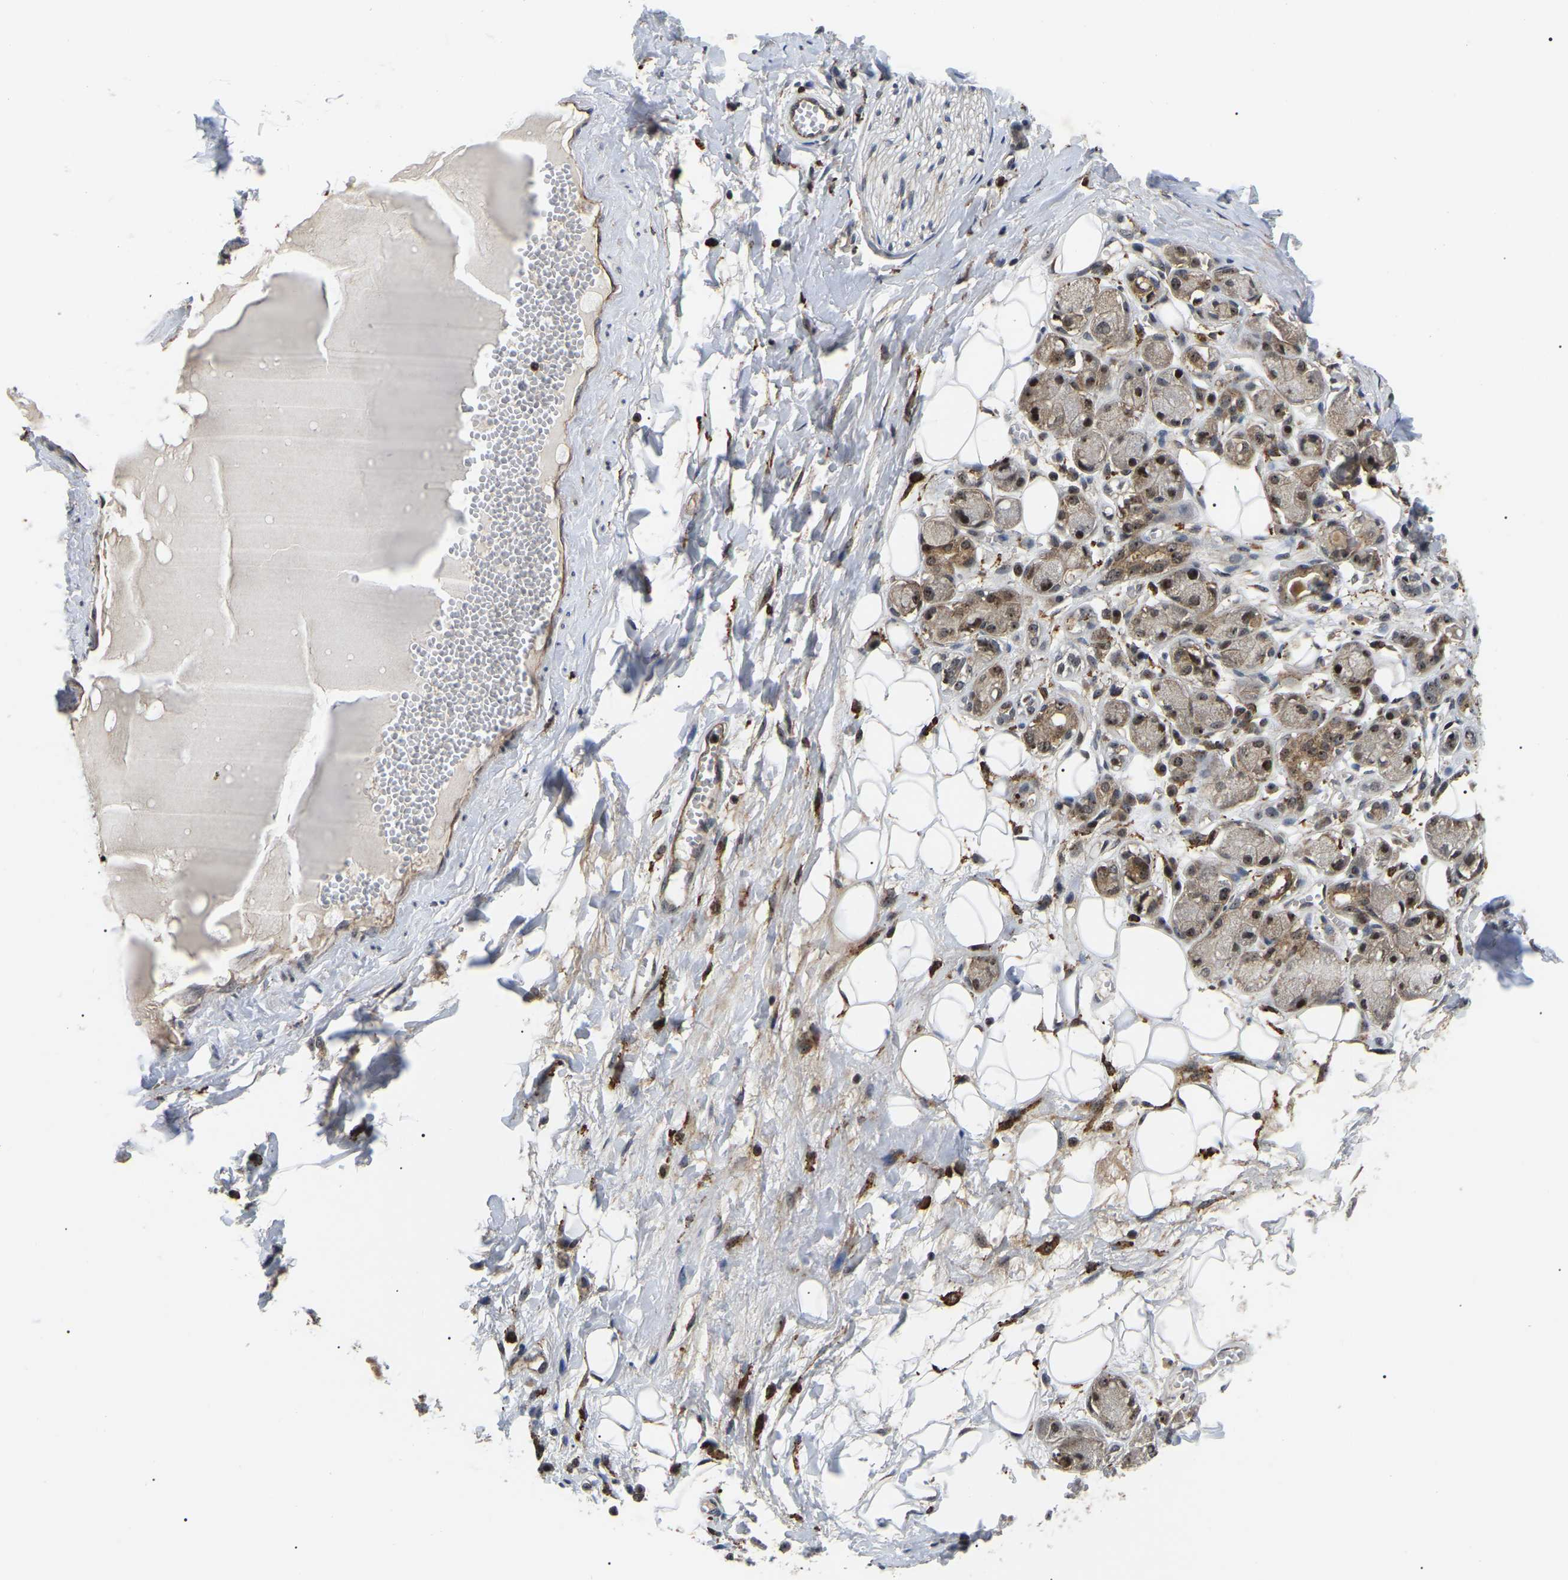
{"staining": {"intensity": "negative", "quantity": "none", "location": "none"}, "tissue": "adipose tissue", "cell_type": "Adipocytes", "image_type": "normal", "snomed": [{"axis": "morphology", "description": "Normal tissue, NOS"}, {"axis": "morphology", "description": "Inflammation, NOS"}, {"axis": "topography", "description": "Salivary gland"}, {"axis": "topography", "description": "Peripheral nerve tissue"}], "caption": "DAB immunohistochemical staining of normal adipose tissue demonstrates no significant staining in adipocytes.", "gene": "RRP1B", "patient": {"sex": "female", "age": 75}}